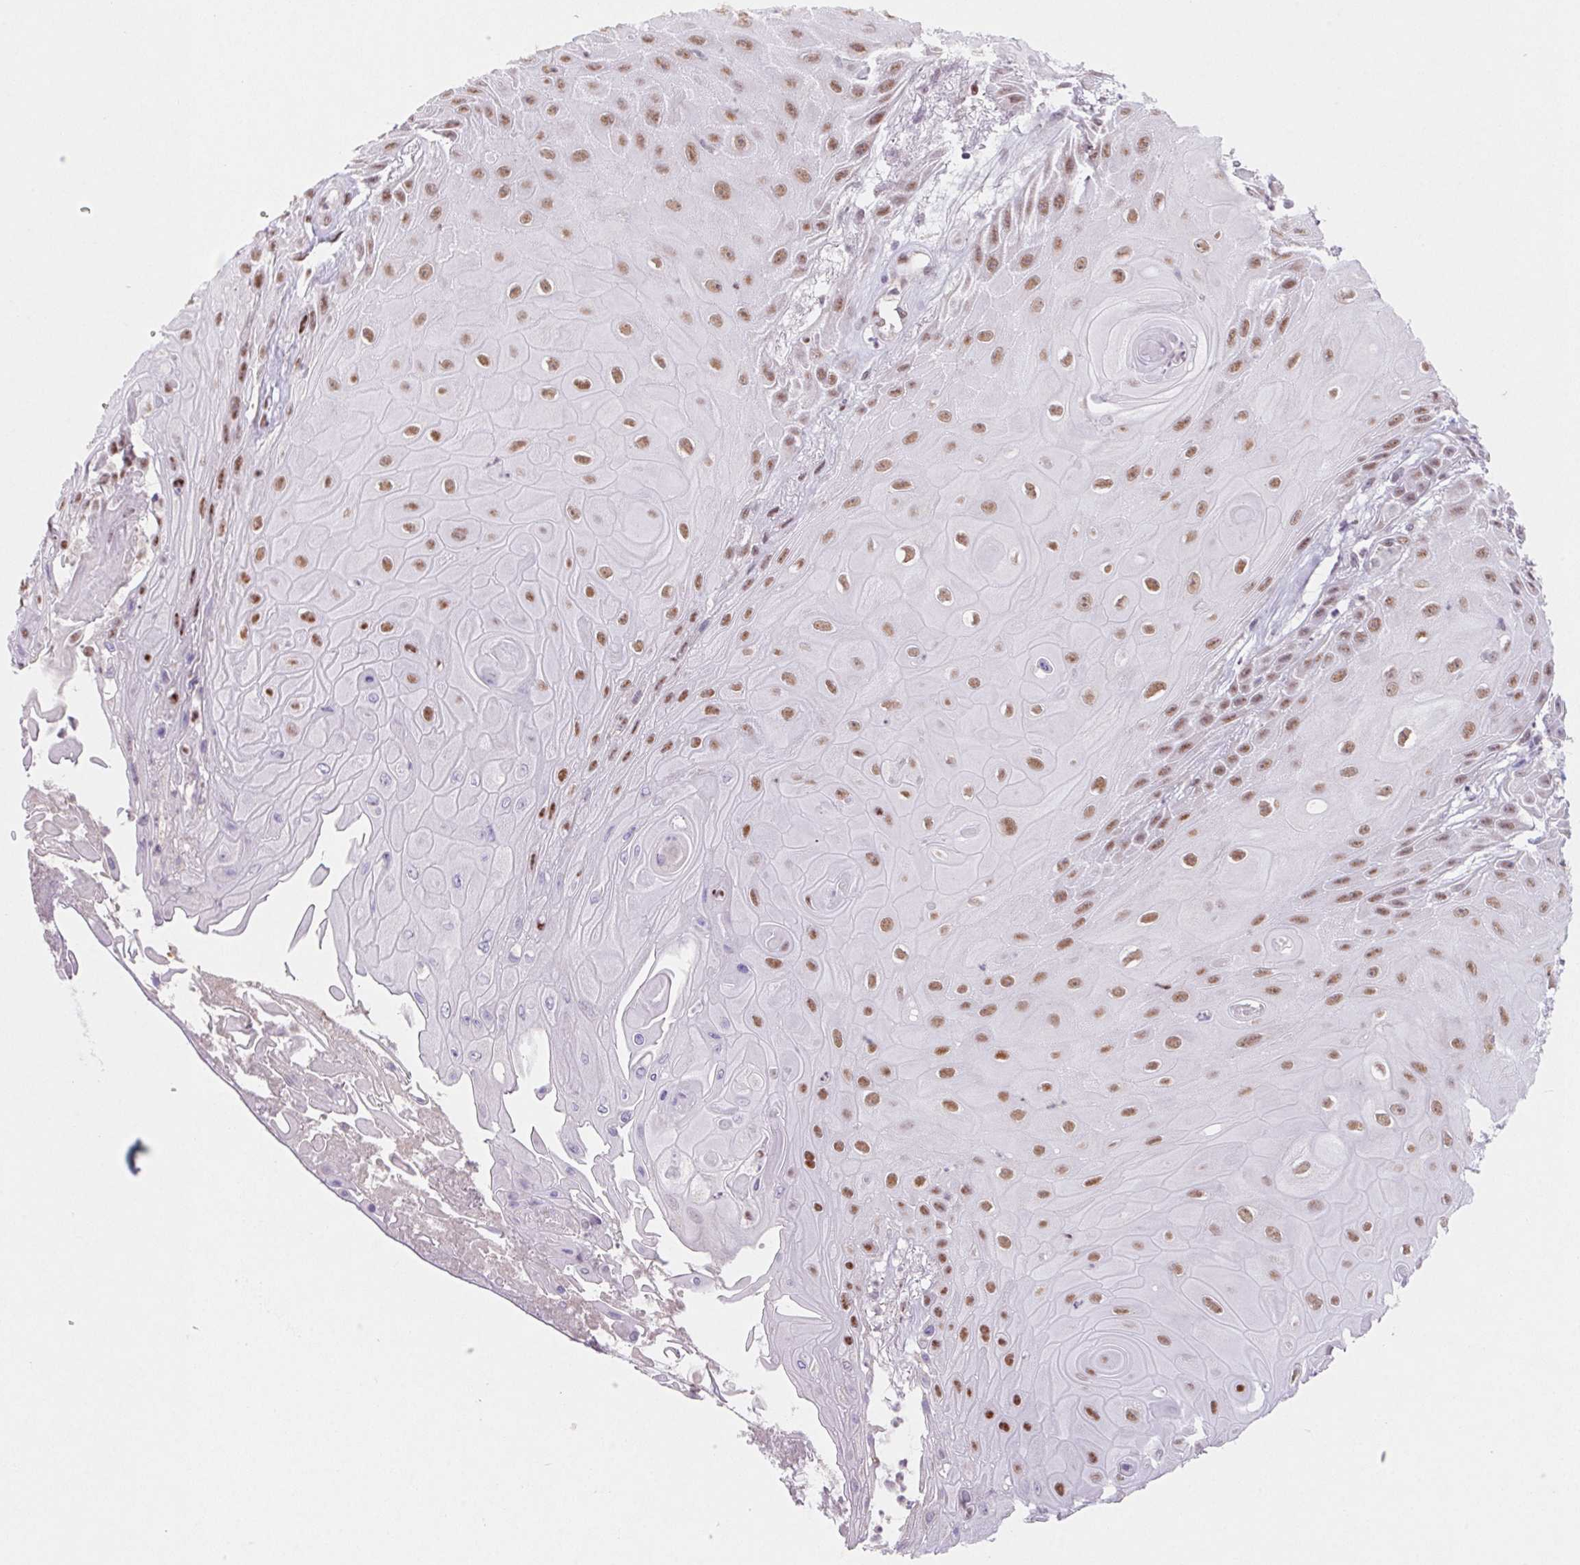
{"staining": {"intensity": "moderate", "quantity": ">75%", "location": "nuclear"}, "tissue": "skin cancer", "cell_type": "Tumor cells", "image_type": "cancer", "snomed": [{"axis": "morphology", "description": "Squamous cell carcinoma, NOS"}, {"axis": "topography", "description": "Skin"}], "caption": "About >75% of tumor cells in human skin squamous cell carcinoma show moderate nuclear protein staining as visualized by brown immunohistochemical staining.", "gene": "DPPA5", "patient": {"sex": "male", "age": 62}}